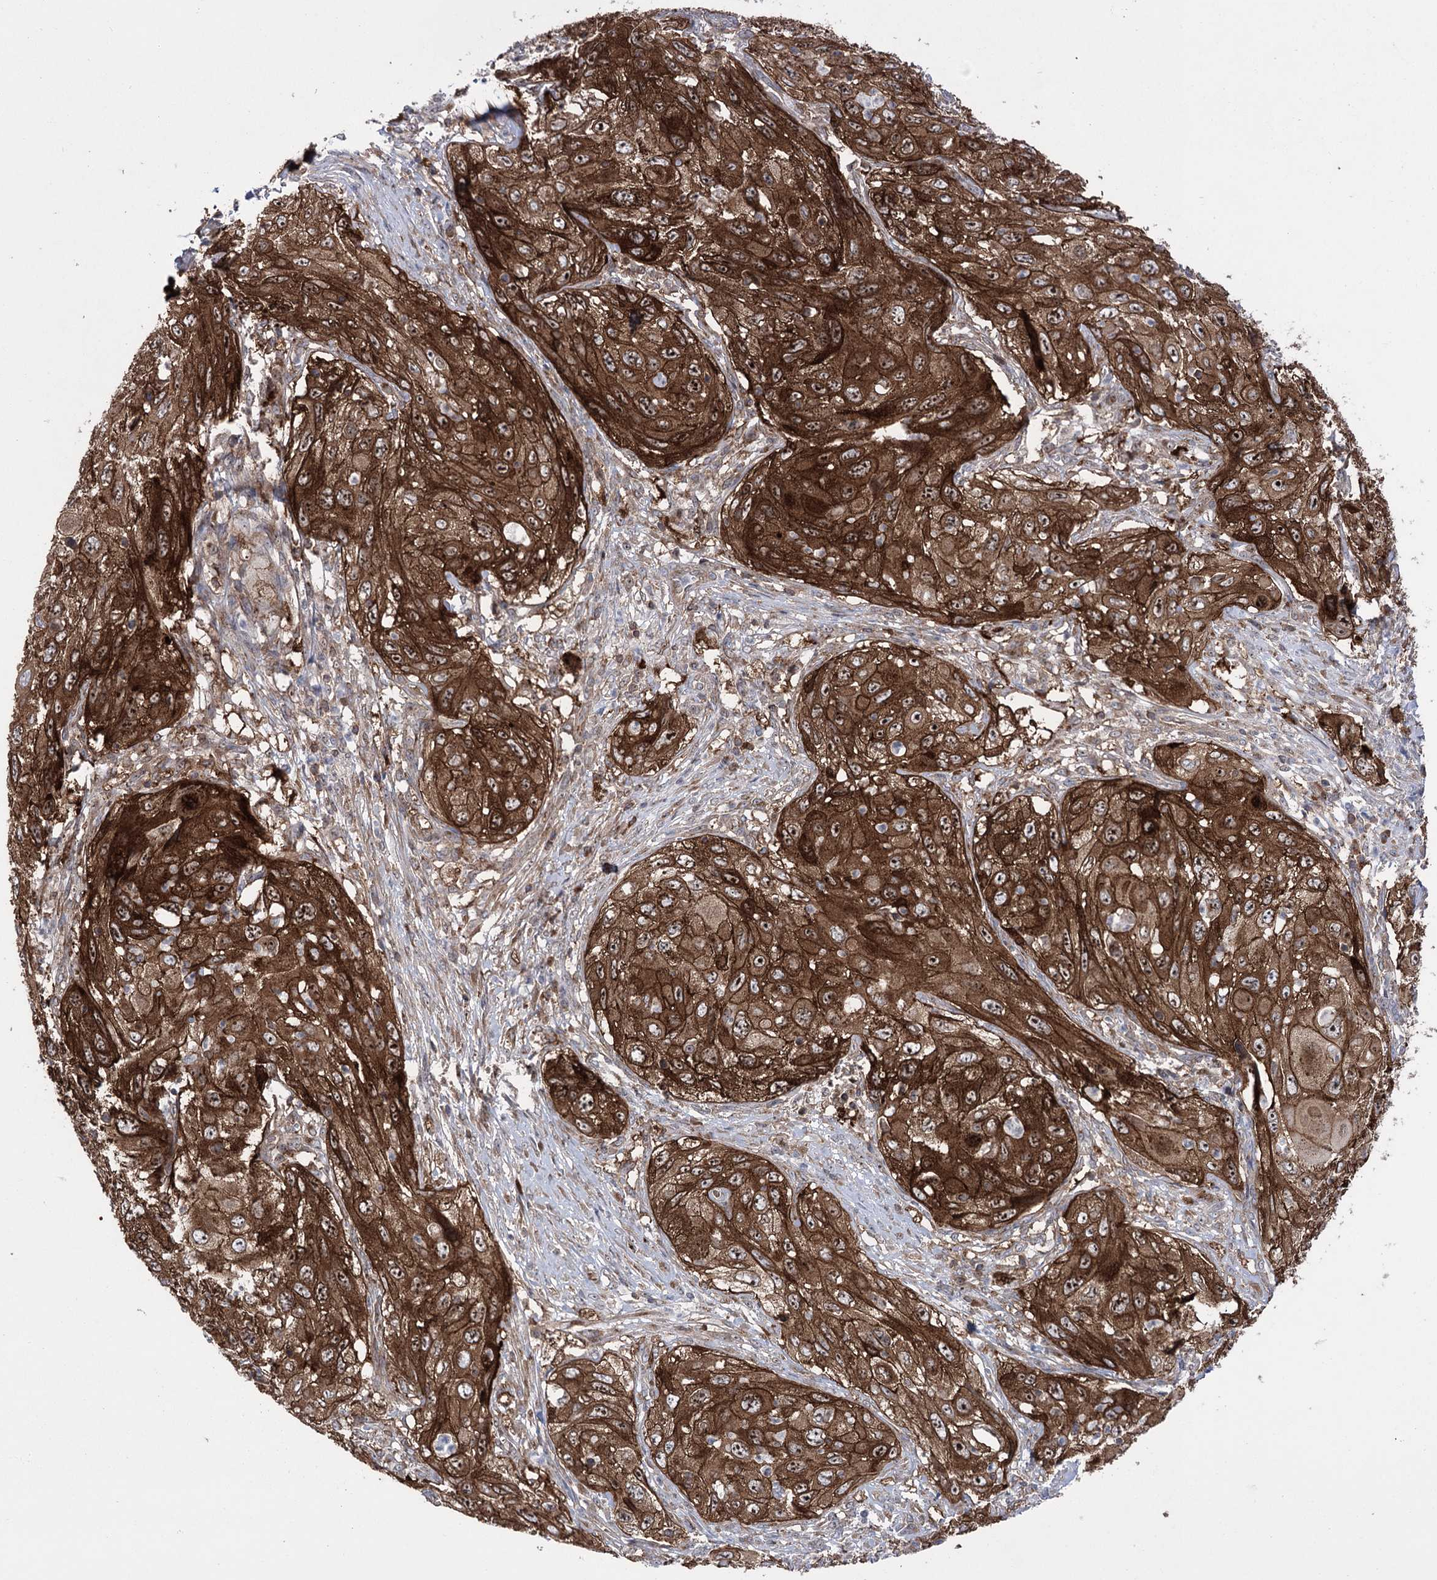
{"staining": {"intensity": "strong", "quantity": ">75%", "location": "cytoplasmic/membranous,nuclear"}, "tissue": "cervical cancer", "cell_type": "Tumor cells", "image_type": "cancer", "snomed": [{"axis": "morphology", "description": "Squamous cell carcinoma, NOS"}, {"axis": "topography", "description": "Cervix"}], "caption": "DAB immunohistochemical staining of human cervical cancer reveals strong cytoplasmic/membranous and nuclear protein positivity in approximately >75% of tumor cells.", "gene": "ZNF622", "patient": {"sex": "female", "age": 42}}